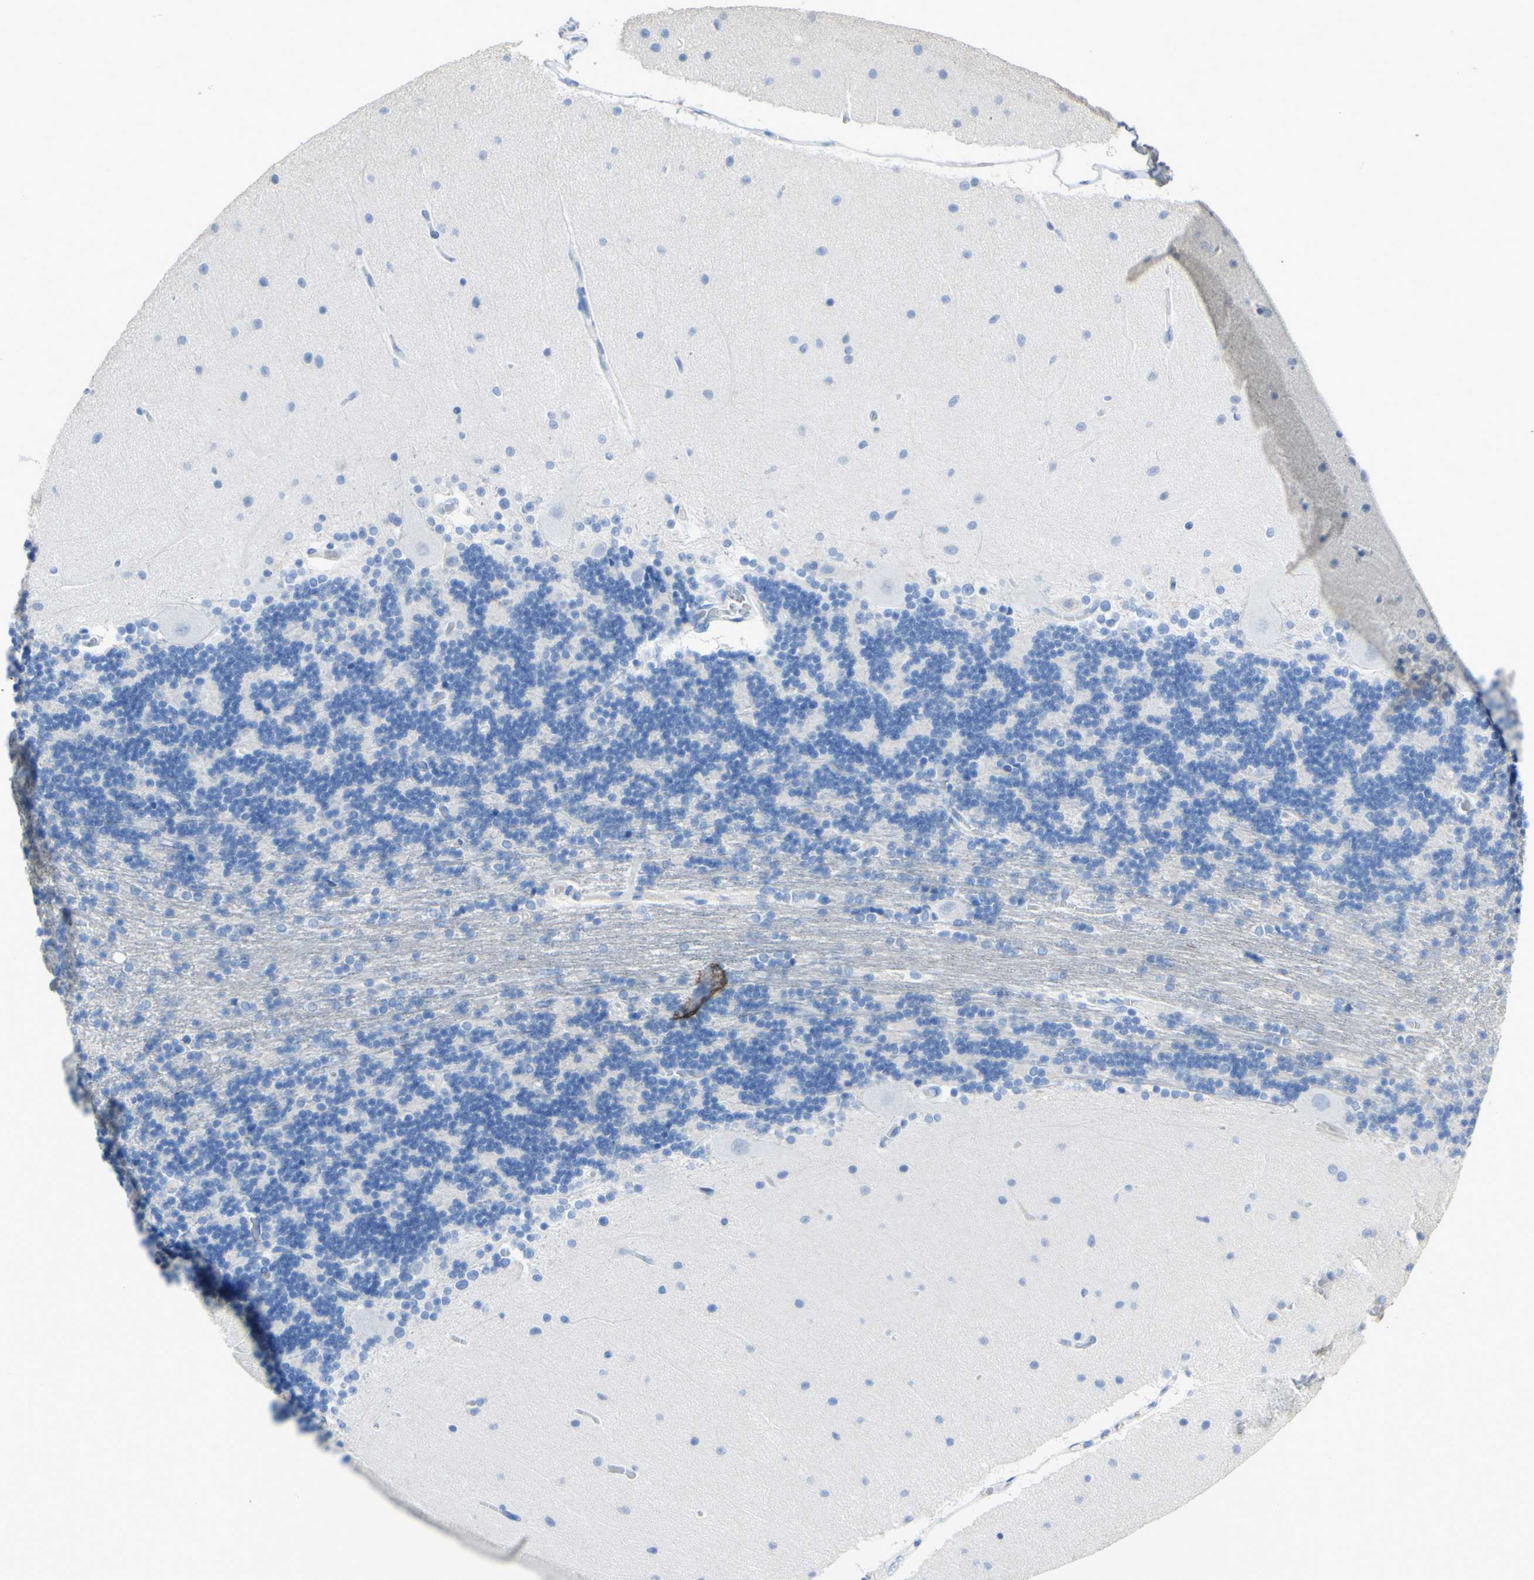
{"staining": {"intensity": "negative", "quantity": "none", "location": "none"}, "tissue": "cerebellum", "cell_type": "Cells in granular layer", "image_type": "normal", "snomed": [{"axis": "morphology", "description": "Normal tissue, NOS"}, {"axis": "topography", "description": "Cerebellum"}], "caption": "This is a image of immunohistochemistry staining of normal cerebellum, which shows no positivity in cells in granular layer.", "gene": "DSC2", "patient": {"sex": "female", "age": 54}}